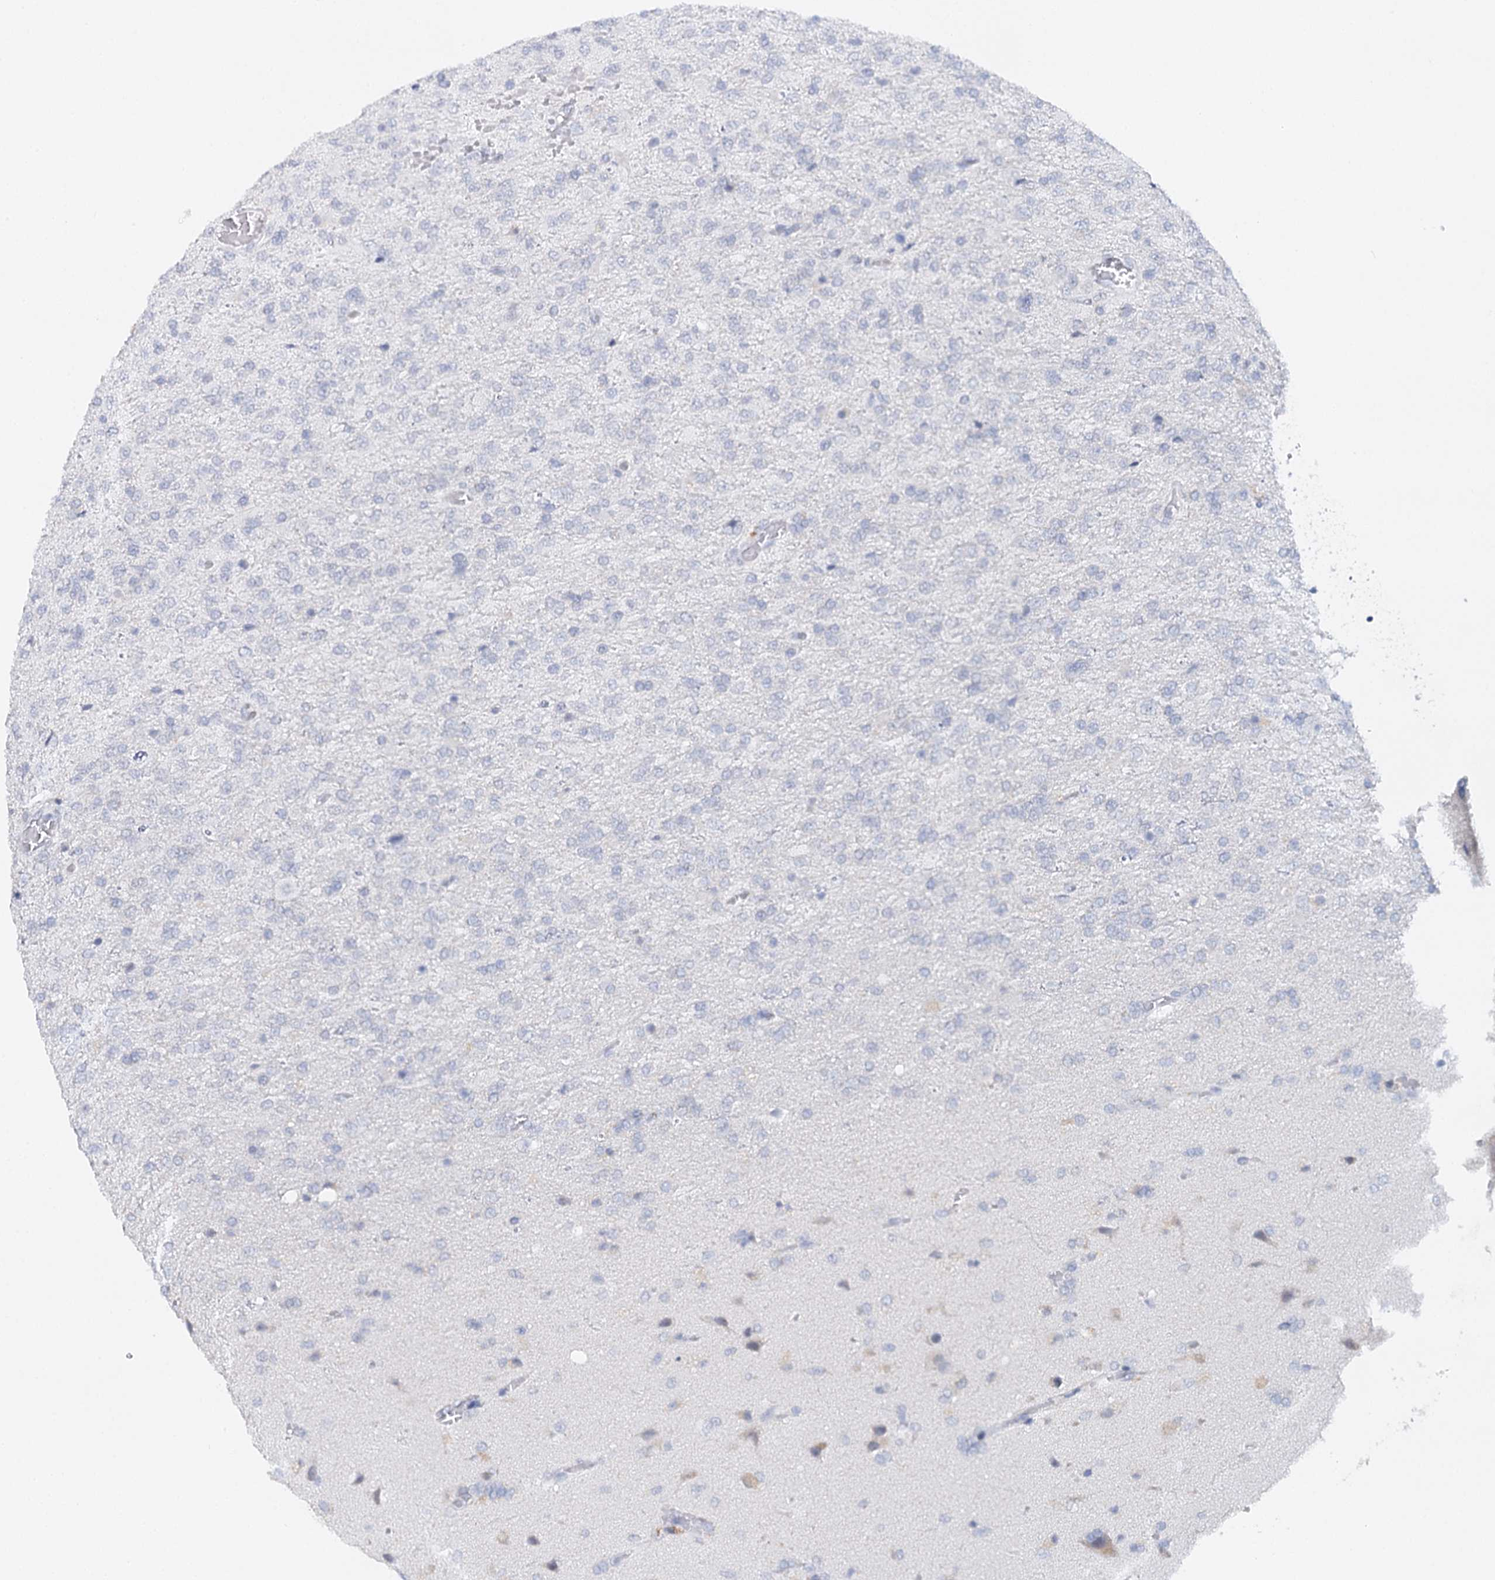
{"staining": {"intensity": "negative", "quantity": "none", "location": "none"}, "tissue": "glioma", "cell_type": "Tumor cells", "image_type": "cancer", "snomed": [{"axis": "morphology", "description": "Glioma, malignant, High grade"}, {"axis": "topography", "description": "Brain"}], "caption": "Immunohistochemistry of glioma demonstrates no positivity in tumor cells.", "gene": "TP53", "patient": {"sex": "female", "age": 74}}